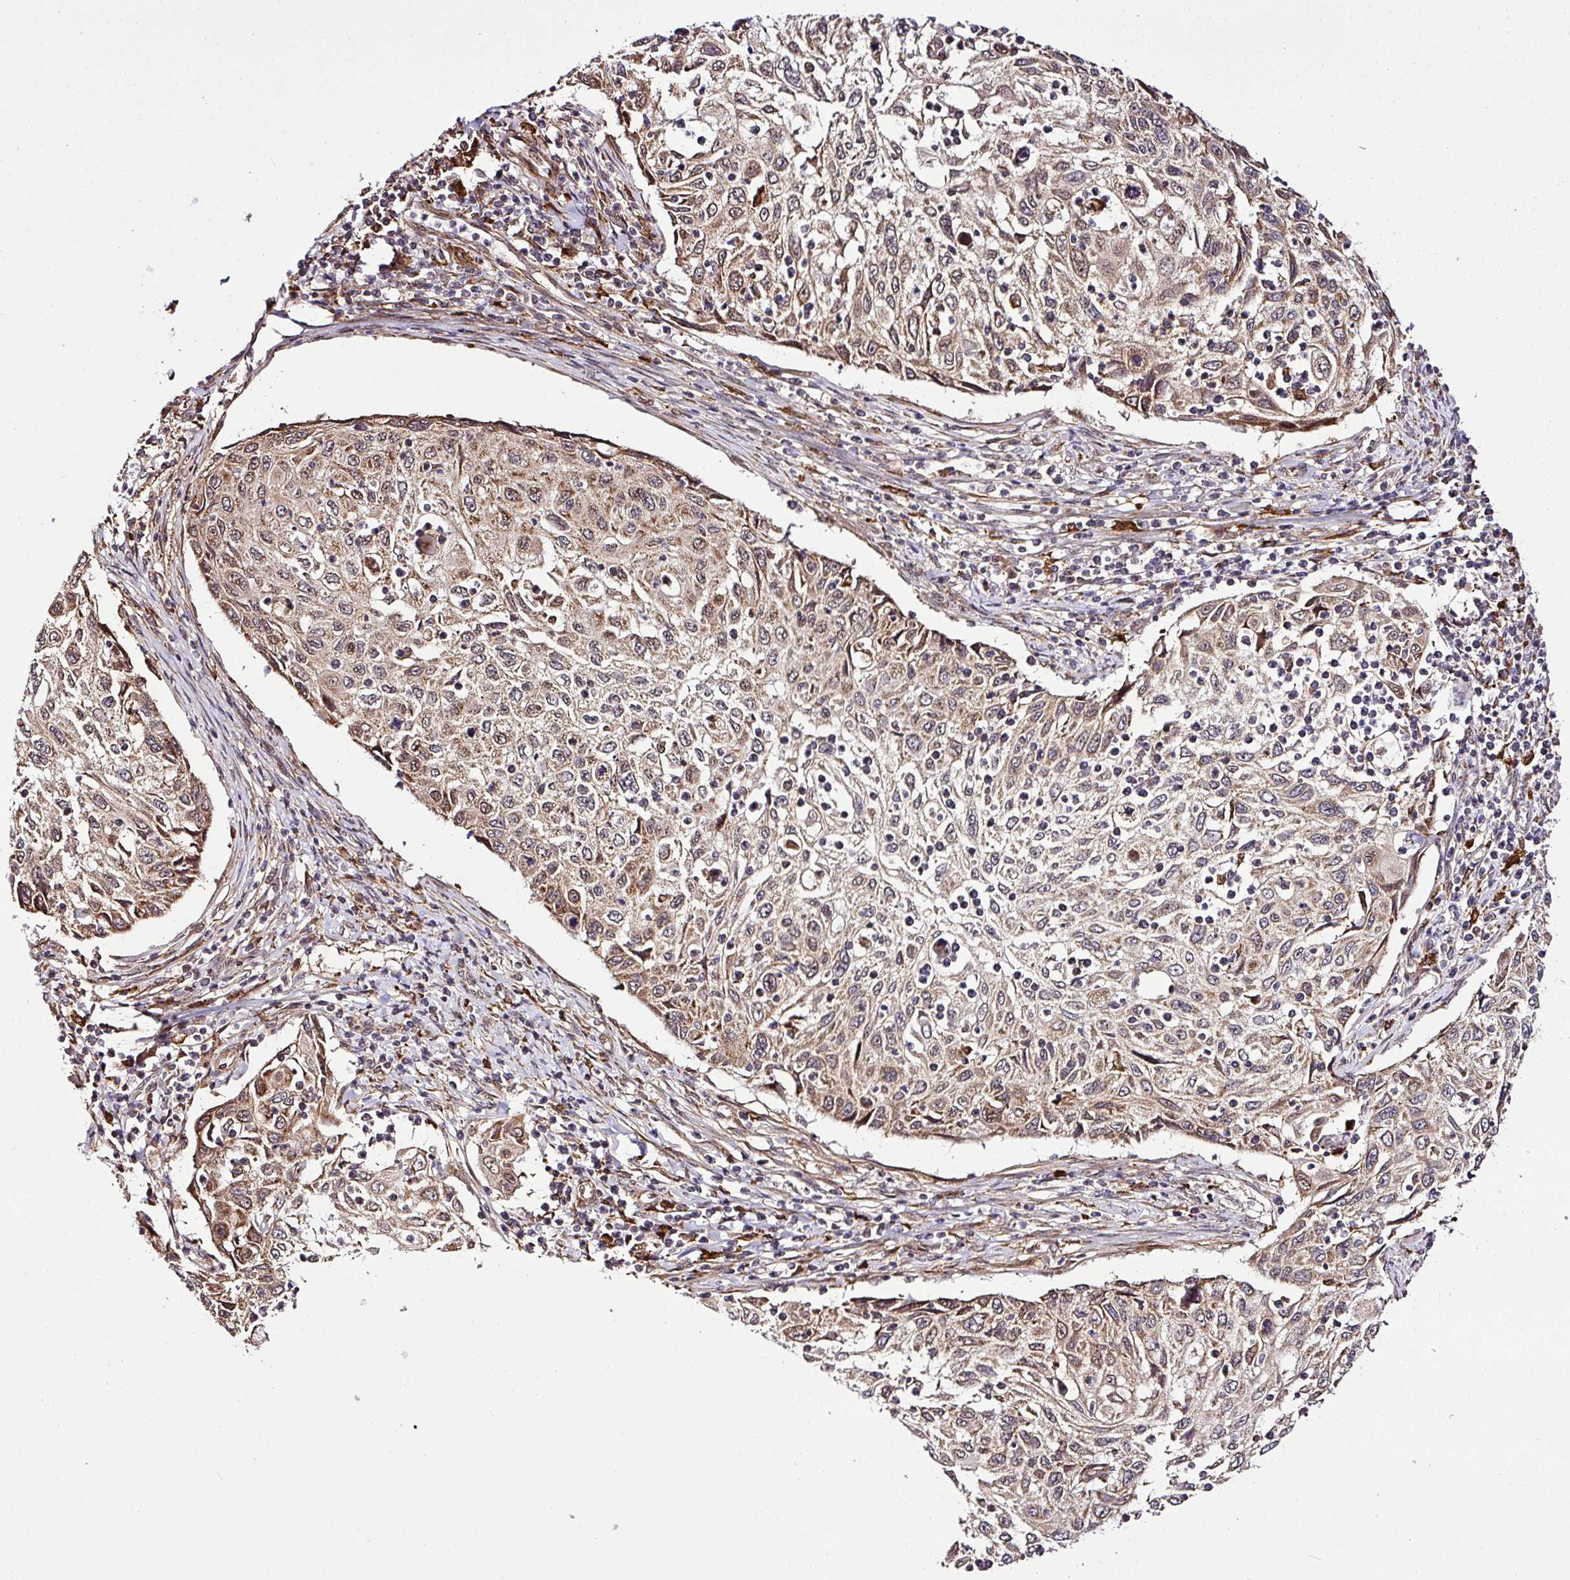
{"staining": {"intensity": "moderate", "quantity": ">75%", "location": "cytoplasmic/membranous"}, "tissue": "cervical cancer", "cell_type": "Tumor cells", "image_type": "cancer", "snomed": [{"axis": "morphology", "description": "Squamous cell carcinoma, NOS"}, {"axis": "topography", "description": "Cervix"}], "caption": "DAB (3,3'-diaminobenzidine) immunohistochemical staining of squamous cell carcinoma (cervical) reveals moderate cytoplasmic/membranous protein positivity in approximately >75% of tumor cells.", "gene": "FAM153A", "patient": {"sex": "female", "age": 70}}